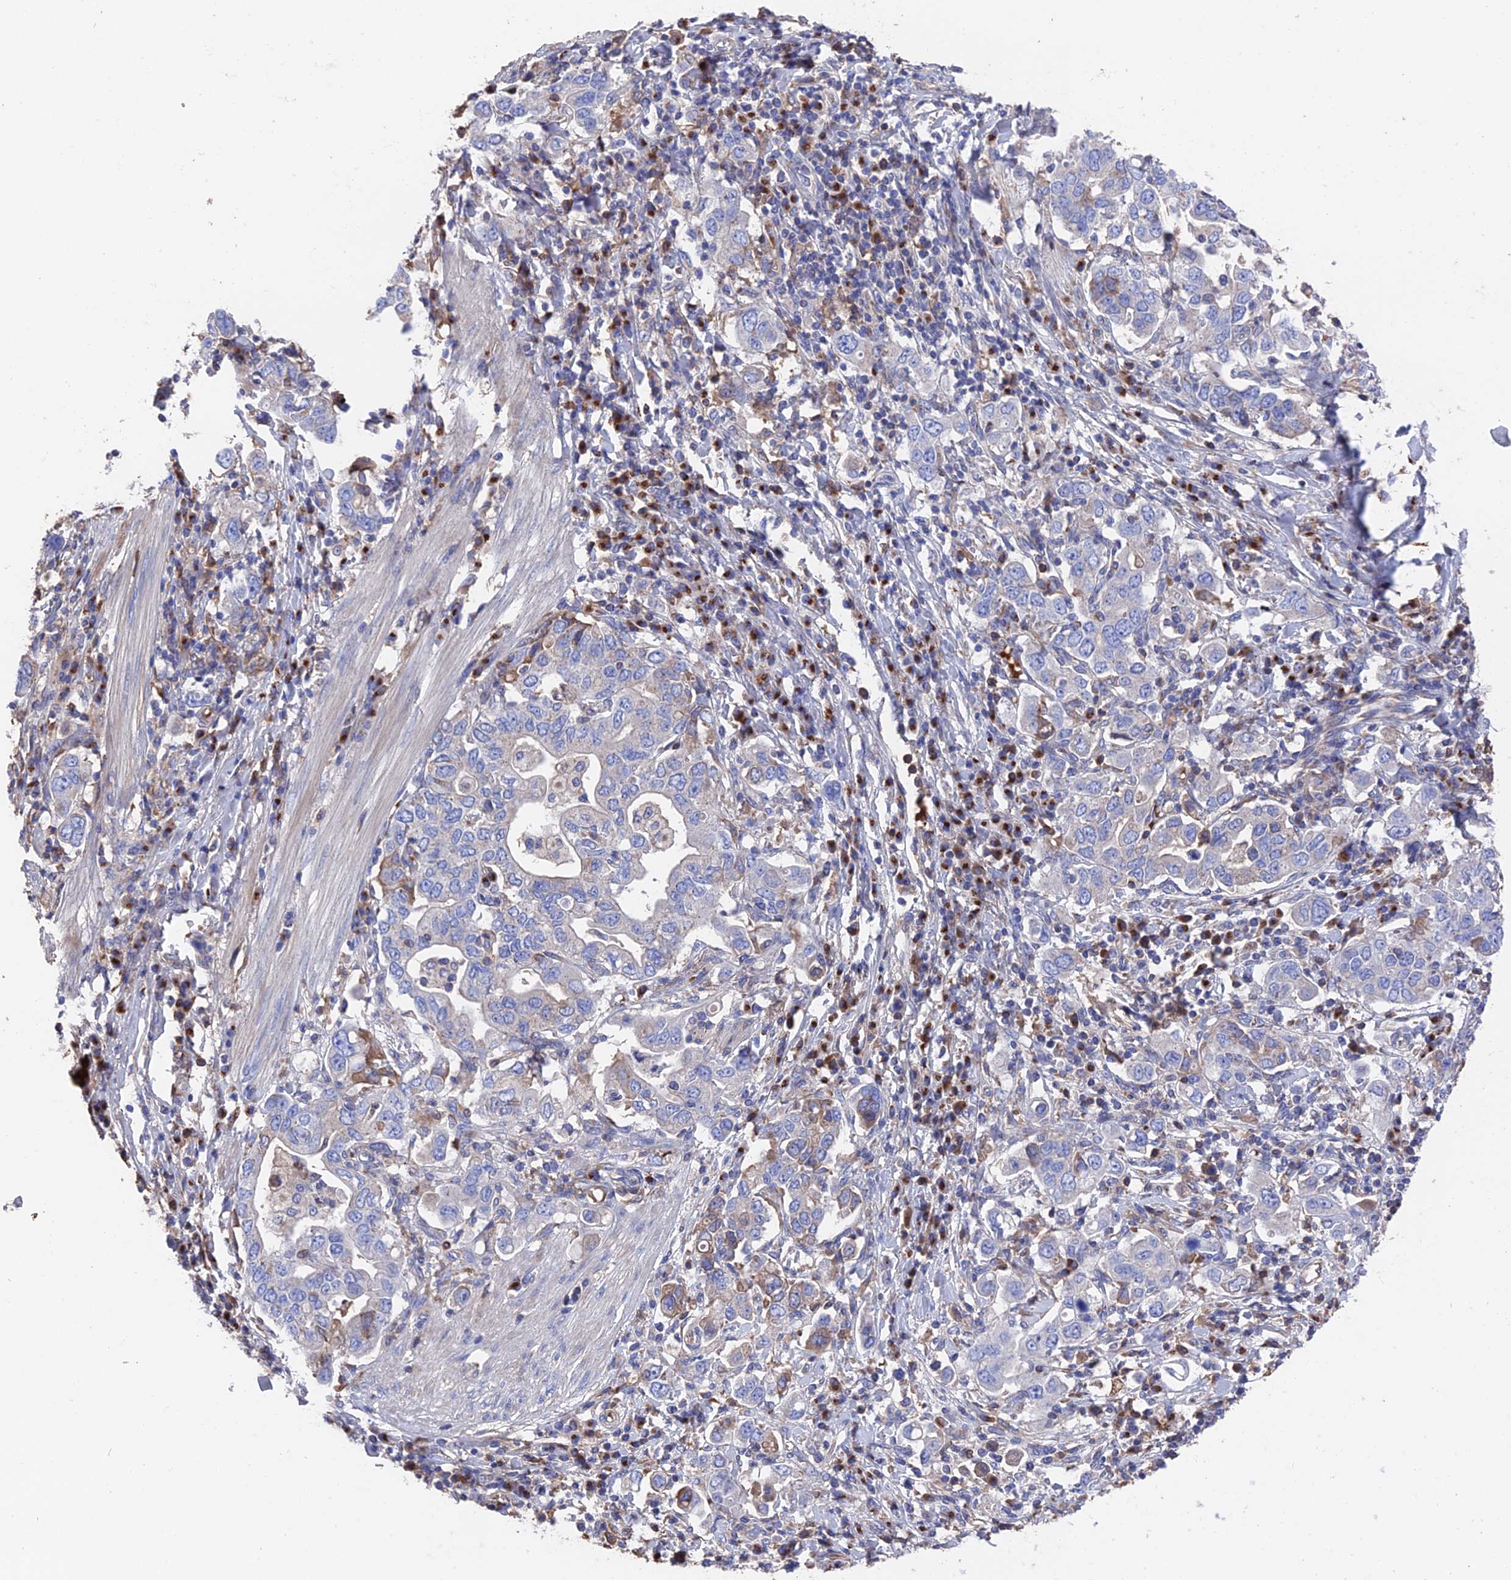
{"staining": {"intensity": "negative", "quantity": "none", "location": "none"}, "tissue": "stomach cancer", "cell_type": "Tumor cells", "image_type": "cancer", "snomed": [{"axis": "morphology", "description": "Adenocarcinoma, NOS"}, {"axis": "topography", "description": "Stomach, upper"}], "caption": "Protein analysis of stomach adenocarcinoma exhibits no significant staining in tumor cells.", "gene": "HPF1", "patient": {"sex": "male", "age": 62}}